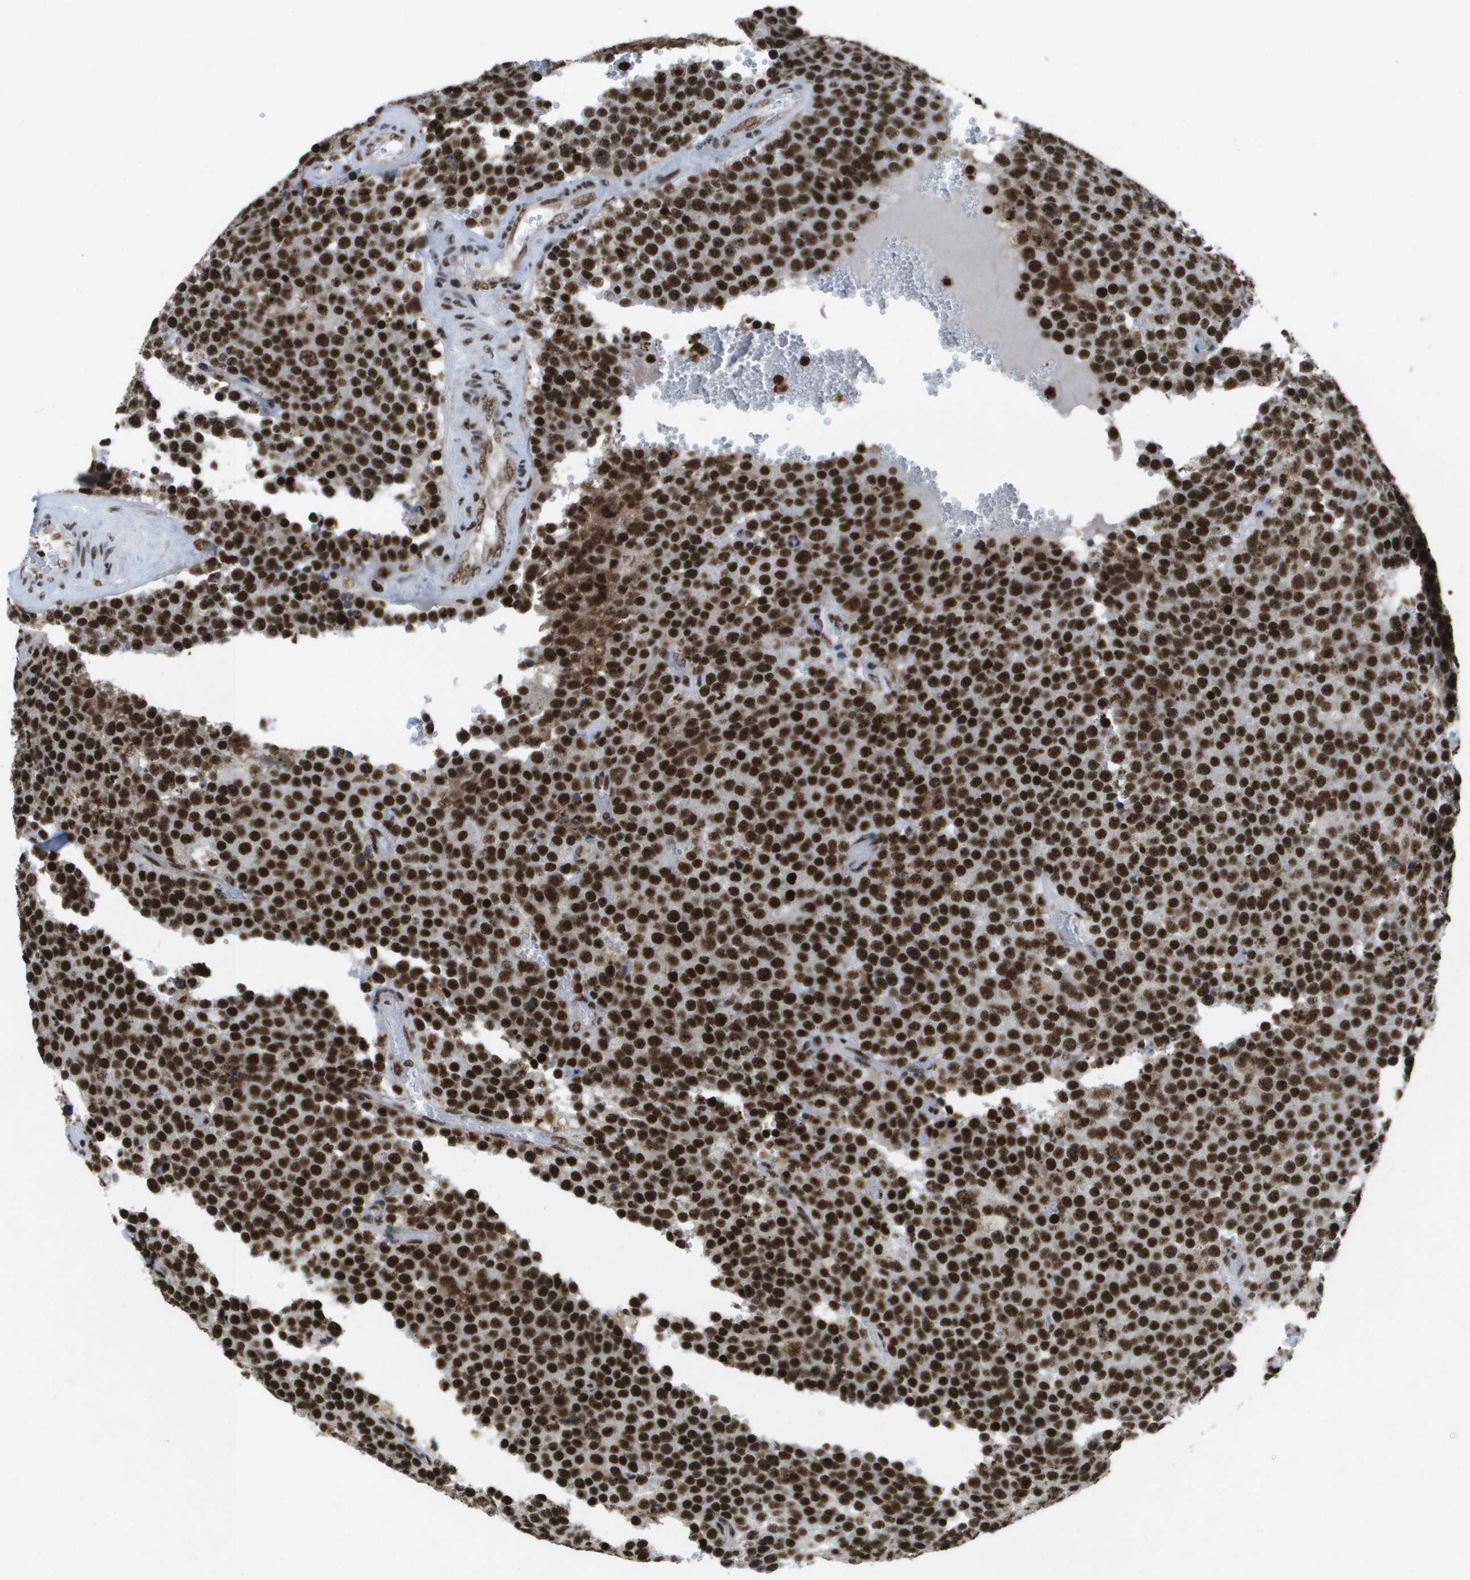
{"staining": {"intensity": "strong", "quantity": ">75%", "location": "nuclear"}, "tissue": "testis cancer", "cell_type": "Tumor cells", "image_type": "cancer", "snomed": [{"axis": "morphology", "description": "Normal tissue, NOS"}, {"axis": "morphology", "description": "Seminoma, NOS"}, {"axis": "topography", "description": "Testis"}], "caption": "IHC photomicrograph of neoplastic tissue: testis cancer (seminoma) stained using immunohistochemistry (IHC) displays high levels of strong protein expression localized specifically in the nuclear of tumor cells, appearing as a nuclear brown color.", "gene": "NSRP1", "patient": {"sex": "male", "age": 71}}